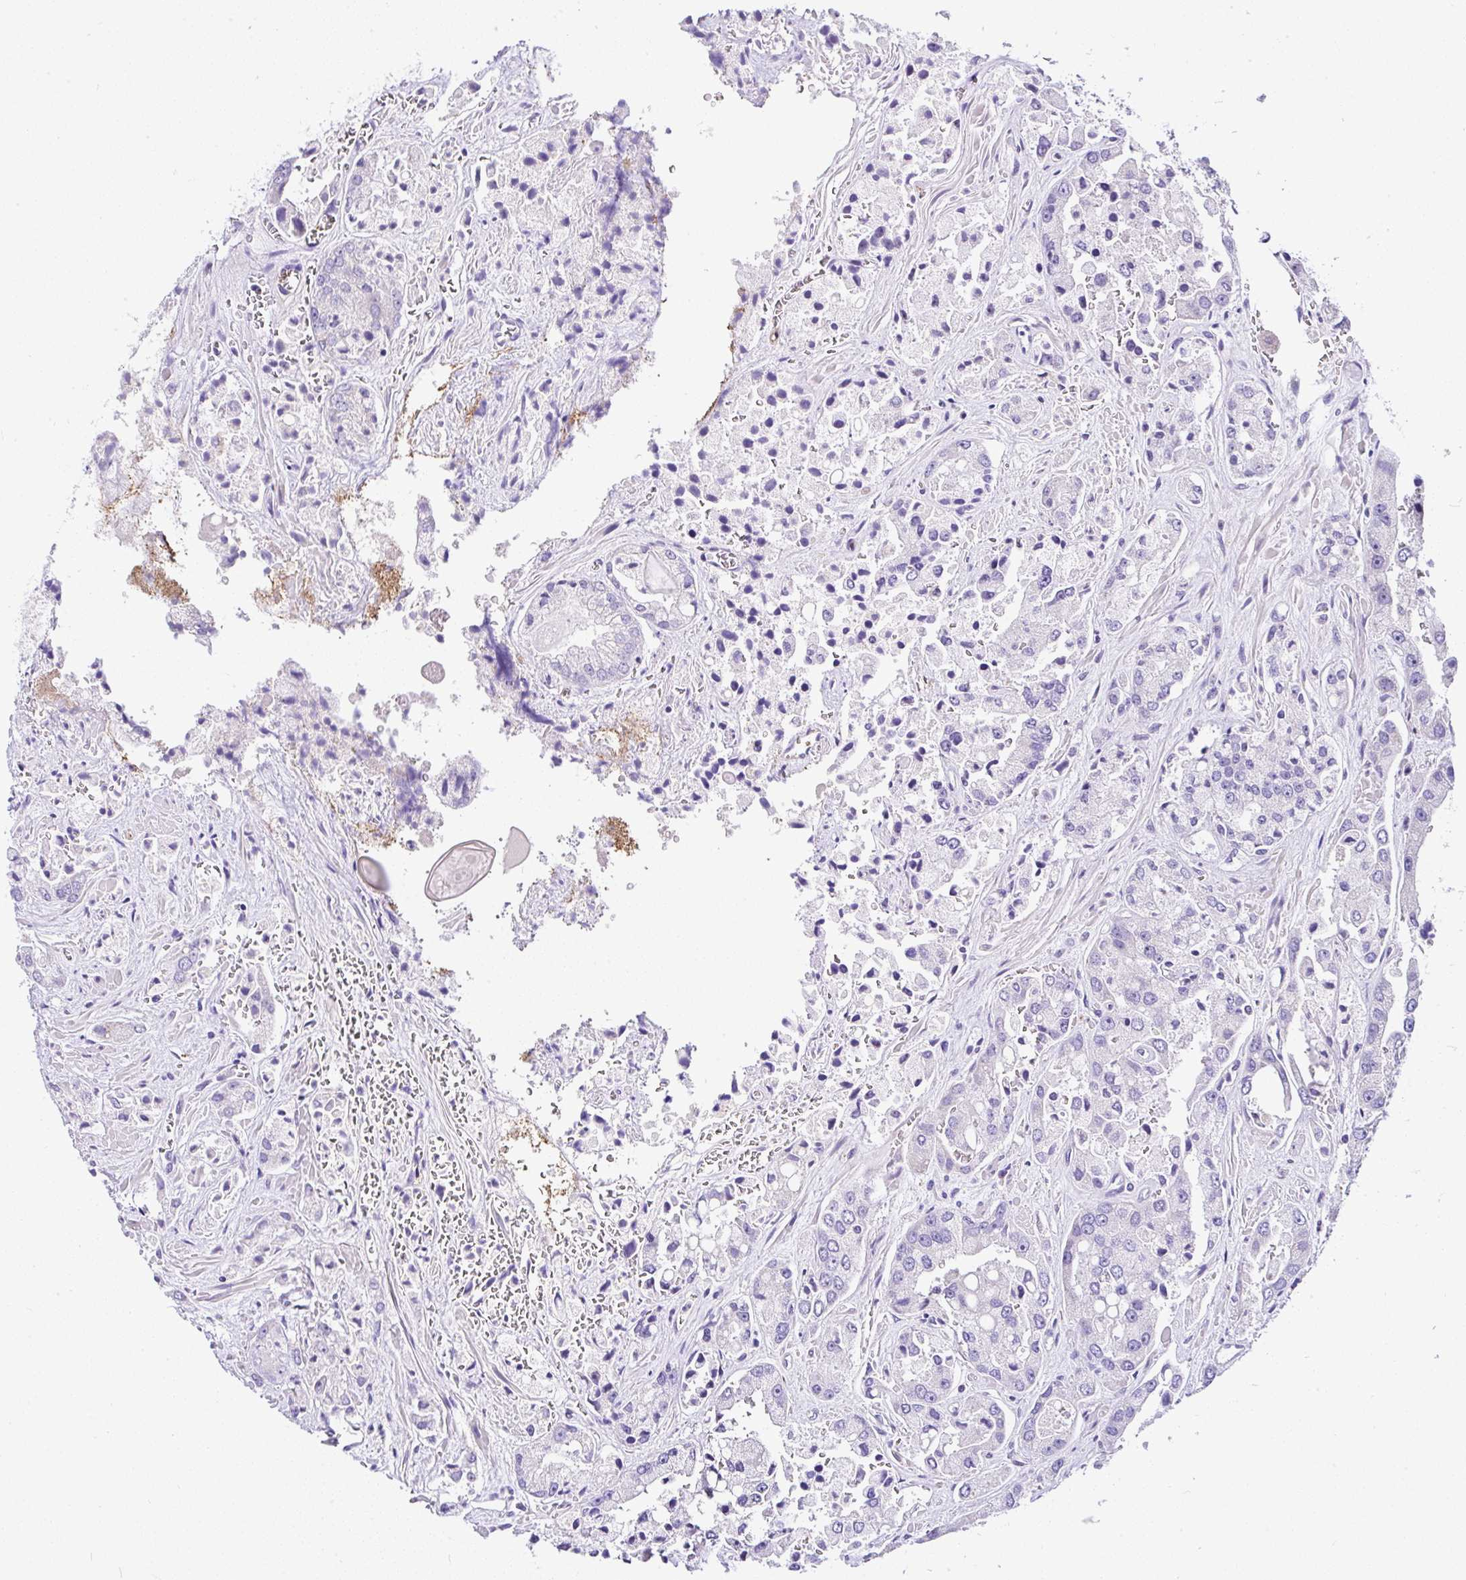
{"staining": {"intensity": "negative", "quantity": "none", "location": "none"}, "tissue": "prostate cancer", "cell_type": "Tumor cells", "image_type": "cancer", "snomed": [{"axis": "morphology", "description": "Normal tissue, NOS"}, {"axis": "morphology", "description": "Adenocarcinoma, High grade"}, {"axis": "topography", "description": "Prostate"}, {"axis": "topography", "description": "Peripheral nerve tissue"}], "caption": "An image of prostate cancer stained for a protein shows no brown staining in tumor cells.", "gene": "CCDC142", "patient": {"sex": "male", "age": 68}}